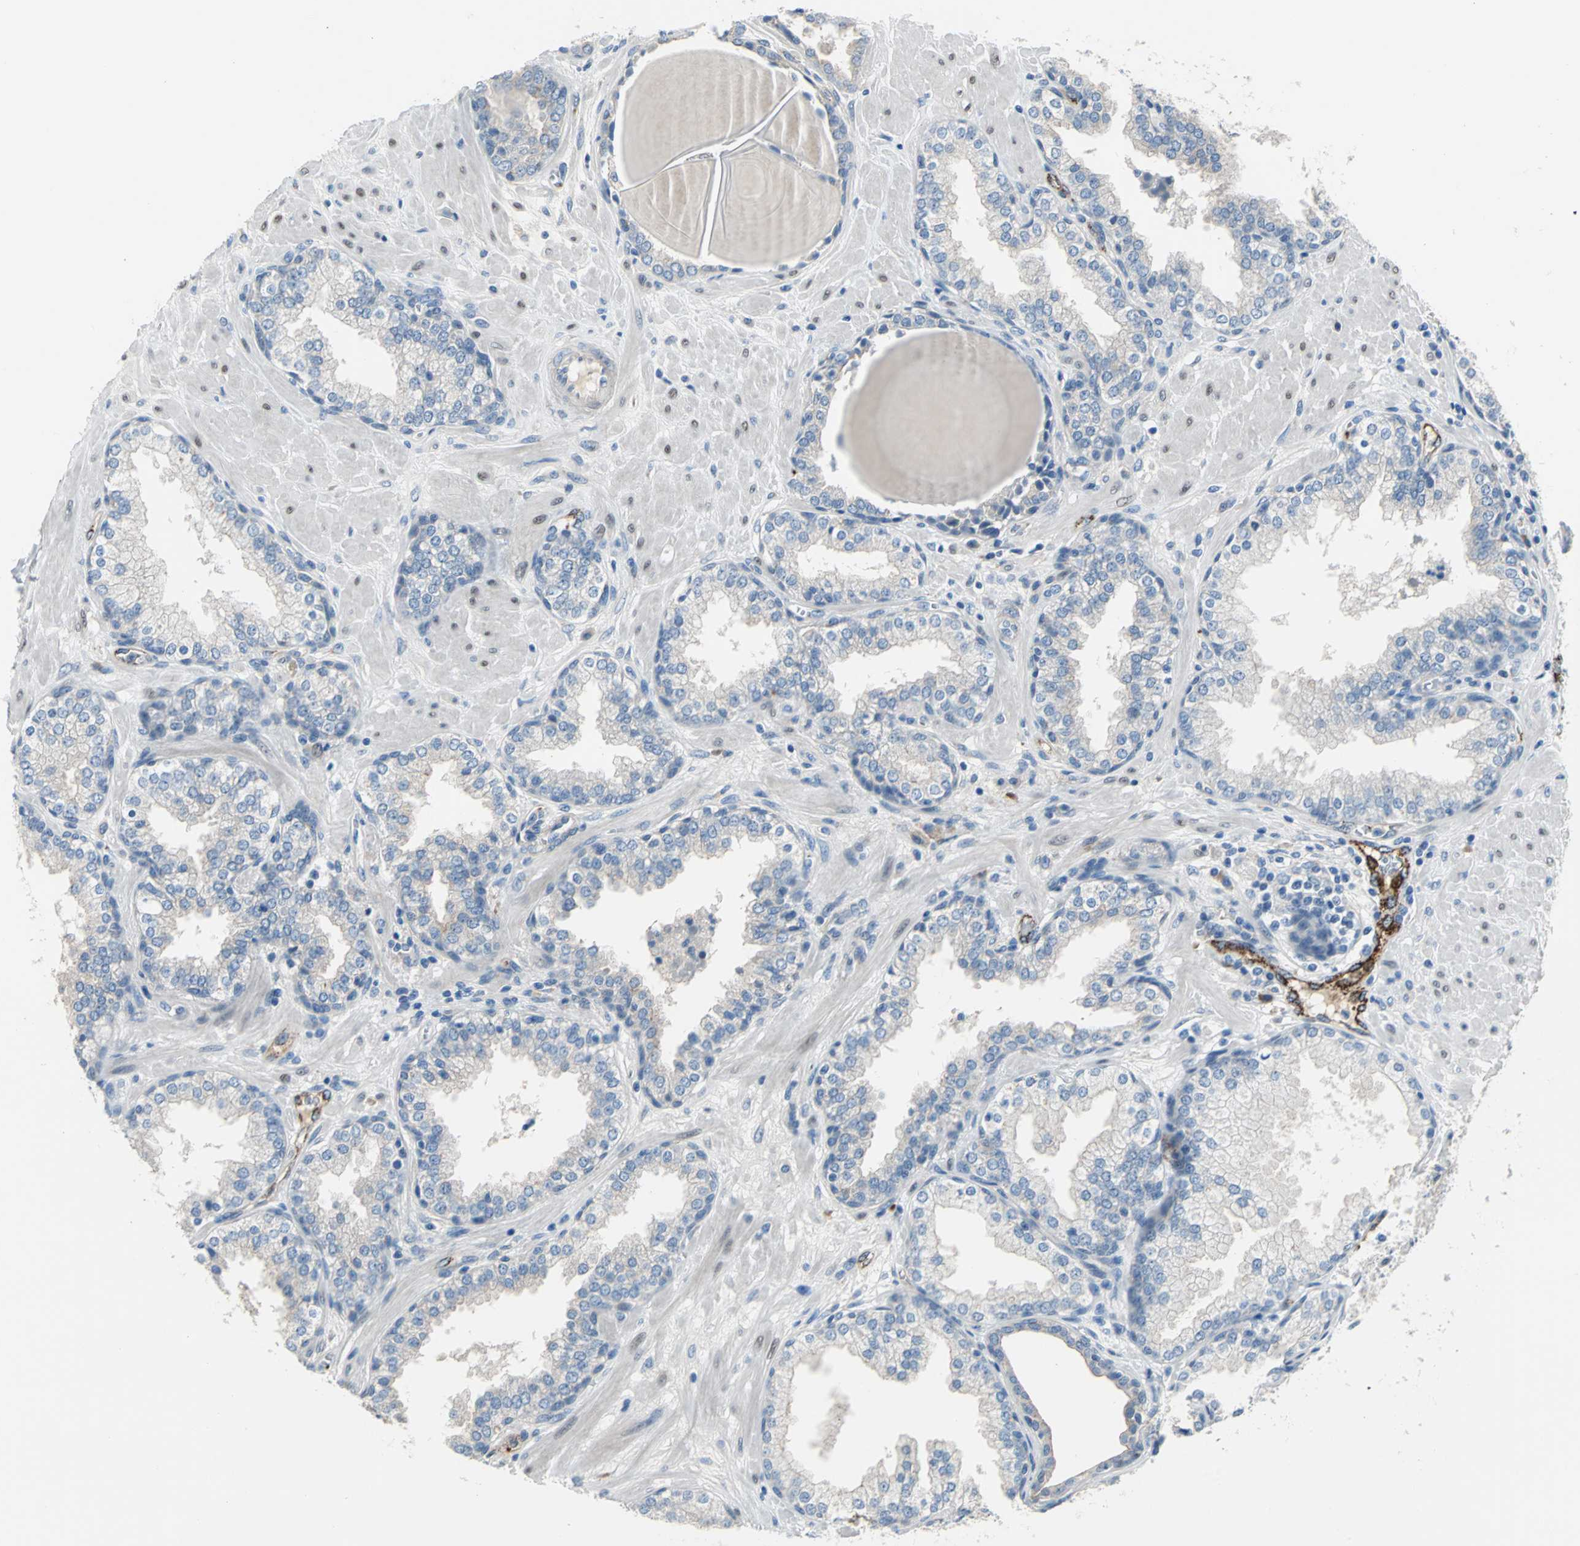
{"staining": {"intensity": "moderate", "quantity": "<25%", "location": "cytoplasmic/membranous"}, "tissue": "prostate", "cell_type": "Glandular cells", "image_type": "normal", "snomed": [{"axis": "morphology", "description": "Normal tissue, NOS"}, {"axis": "topography", "description": "Prostate"}], "caption": "Brown immunohistochemical staining in normal prostate demonstrates moderate cytoplasmic/membranous positivity in about <25% of glandular cells. (DAB (3,3'-diaminobenzidine) IHC with brightfield microscopy, high magnification).", "gene": "SELP", "patient": {"sex": "male", "age": 51}}